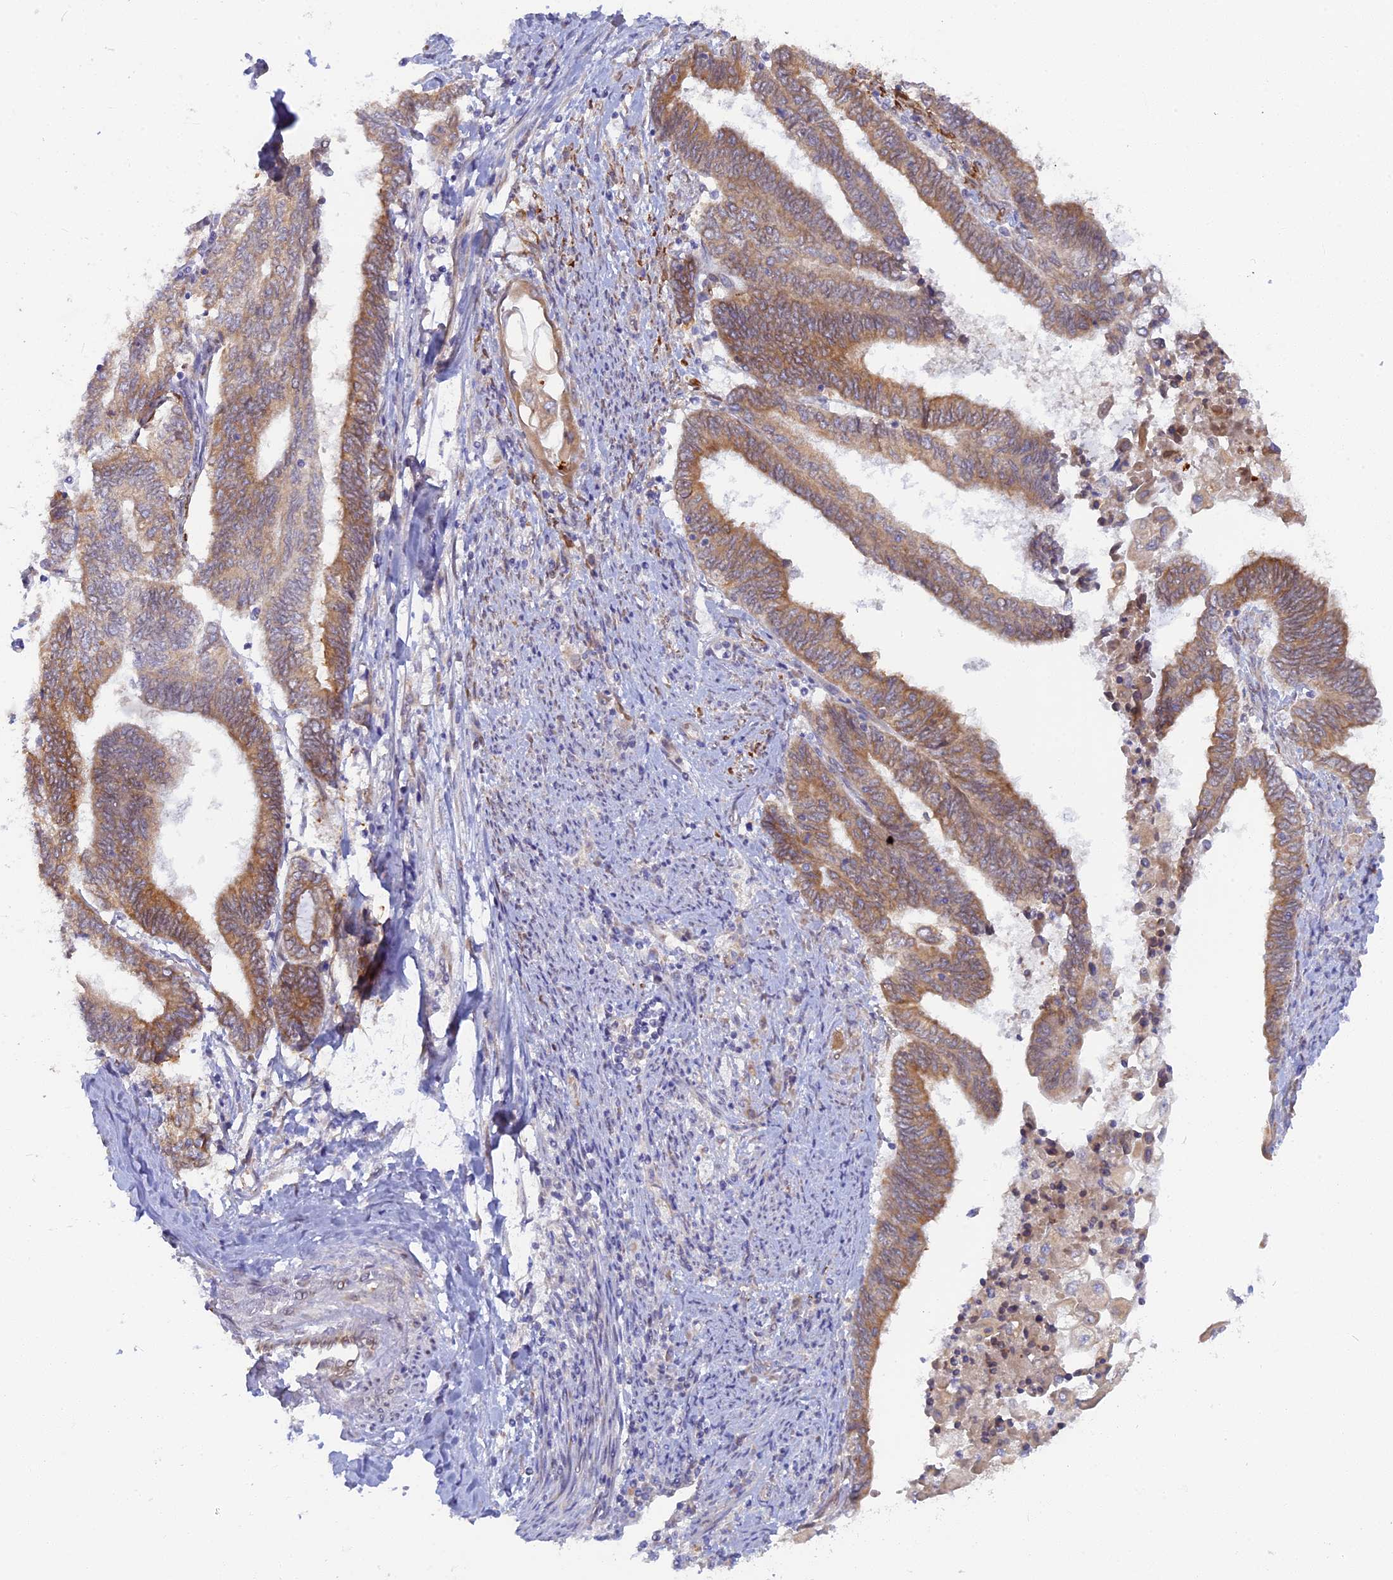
{"staining": {"intensity": "moderate", "quantity": ">75%", "location": "cytoplasmic/membranous"}, "tissue": "endometrial cancer", "cell_type": "Tumor cells", "image_type": "cancer", "snomed": [{"axis": "morphology", "description": "Adenocarcinoma, NOS"}, {"axis": "topography", "description": "Uterus"}, {"axis": "topography", "description": "Endometrium"}], "caption": "Immunohistochemical staining of adenocarcinoma (endometrial) reveals moderate cytoplasmic/membranous protein expression in approximately >75% of tumor cells. Using DAB (brown) and hematoxylin (blue) stains, captured at high magnification using brightfield microscopy.", "gene": "TLCD1", "patient": {"sex": "female", "age": 70}}